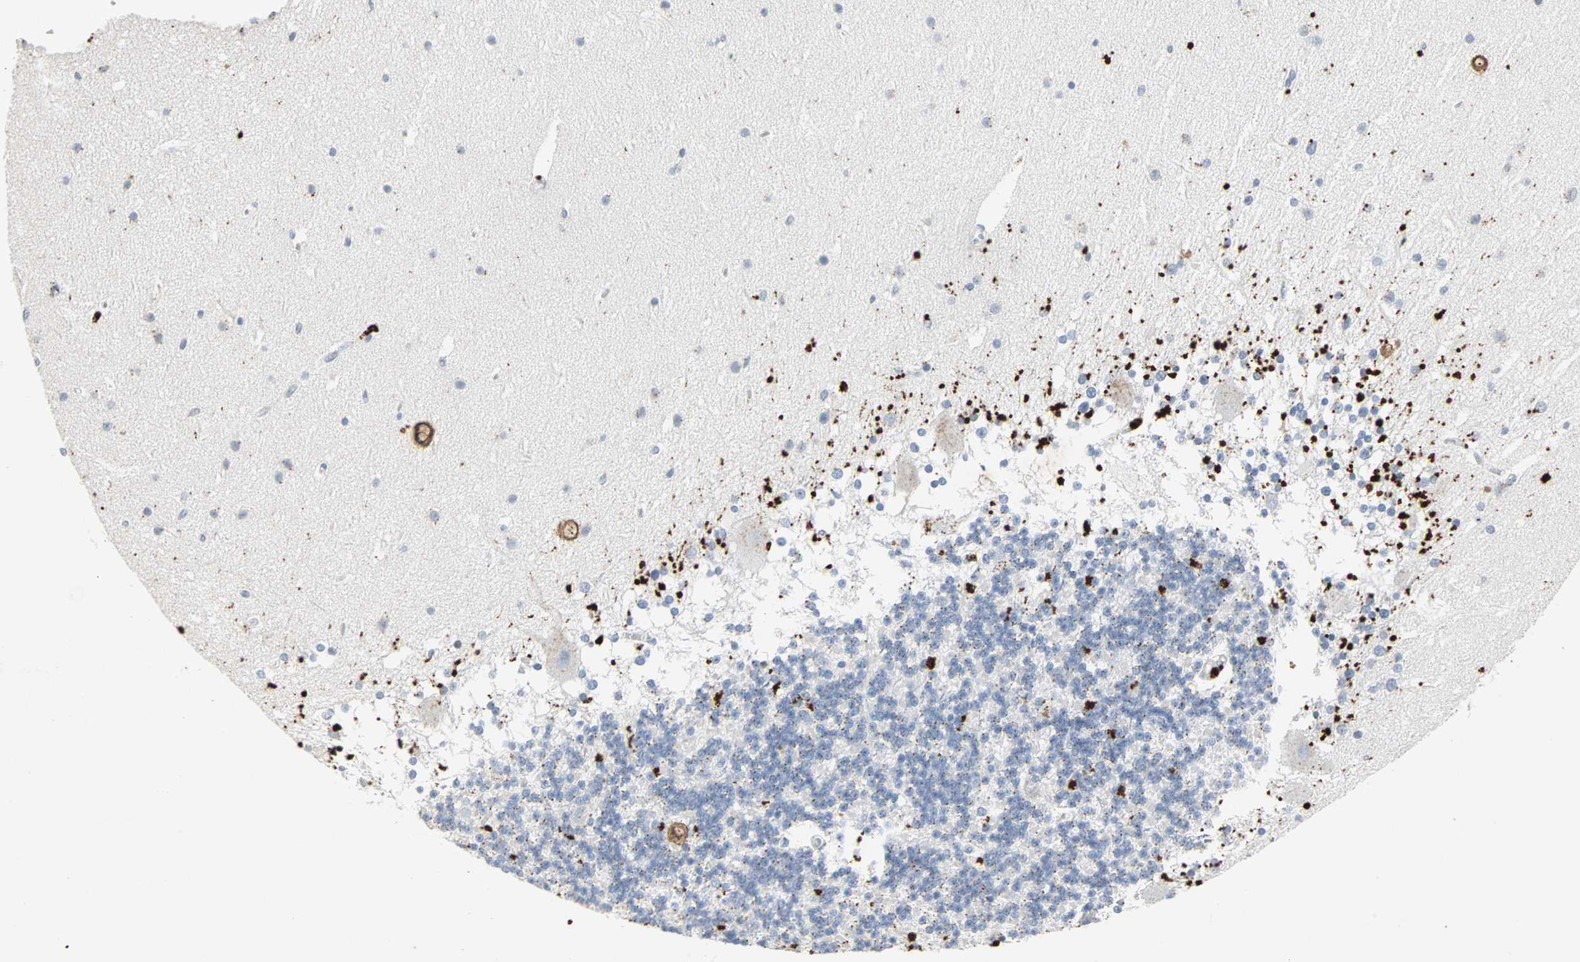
{"staining": {"intensity": "negative", "quantity": "none", "location": "none"}, "tissue": "cerebellum", "cell_type": "Cells in granular layer", "image_type": "normal", "snomed": [{"axis": "morphology", "description": "Normal tissue, NOS"}, {"axis": "topography", "description": "Cerebellum"}], "caption": "The image reveals no staining of cells in granular layer in normal cerebellum.", "gene": "CEACAM6", "patient": {"sex": "female", "age": 19}}